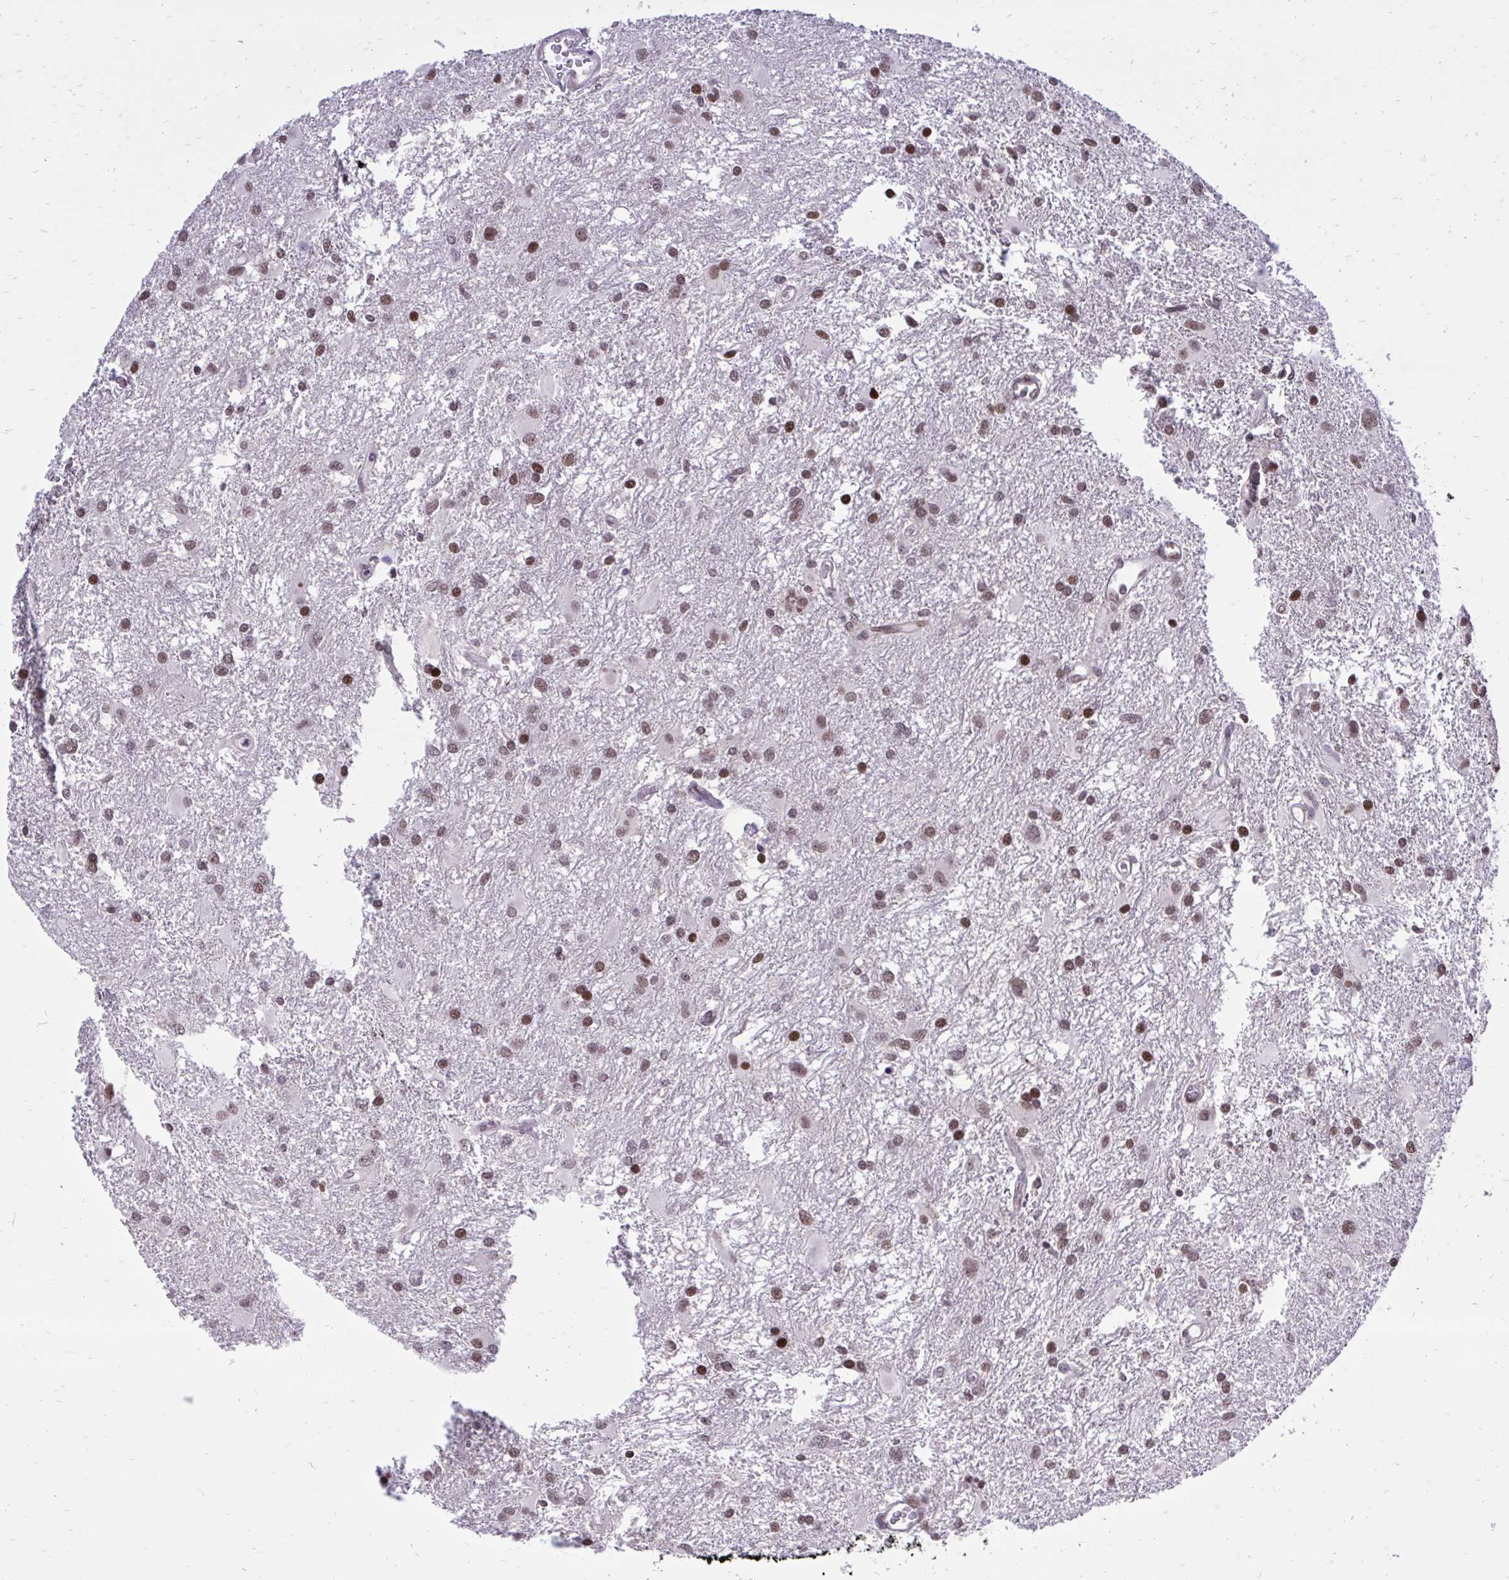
{"staining": {"intensity": "moderate", "quantity": ">75%", "location": "nuclear"}, "tissue": "glioma", "cell_type": "Tumor cells", "image_type": "cancer", "snomed": [{"axis": "morphology", "description": "Glioma, malignant, High grade"}, {"axis": "topography", "description": "Brain"}], "caption": "Immunohistochemistry (IHC) staining of malignant high-grade glioma, which exhibits medium levels of moderate nuclear positivity in about >75% of tumor cells indicating moderate nuclear protein staining. The staining was performed using DAB (brown) for protein detection and nuclei were counterstained in hematoxylin (blue).", "gene": "PSME4", "patient": {"sex": "male", "age": 53}}